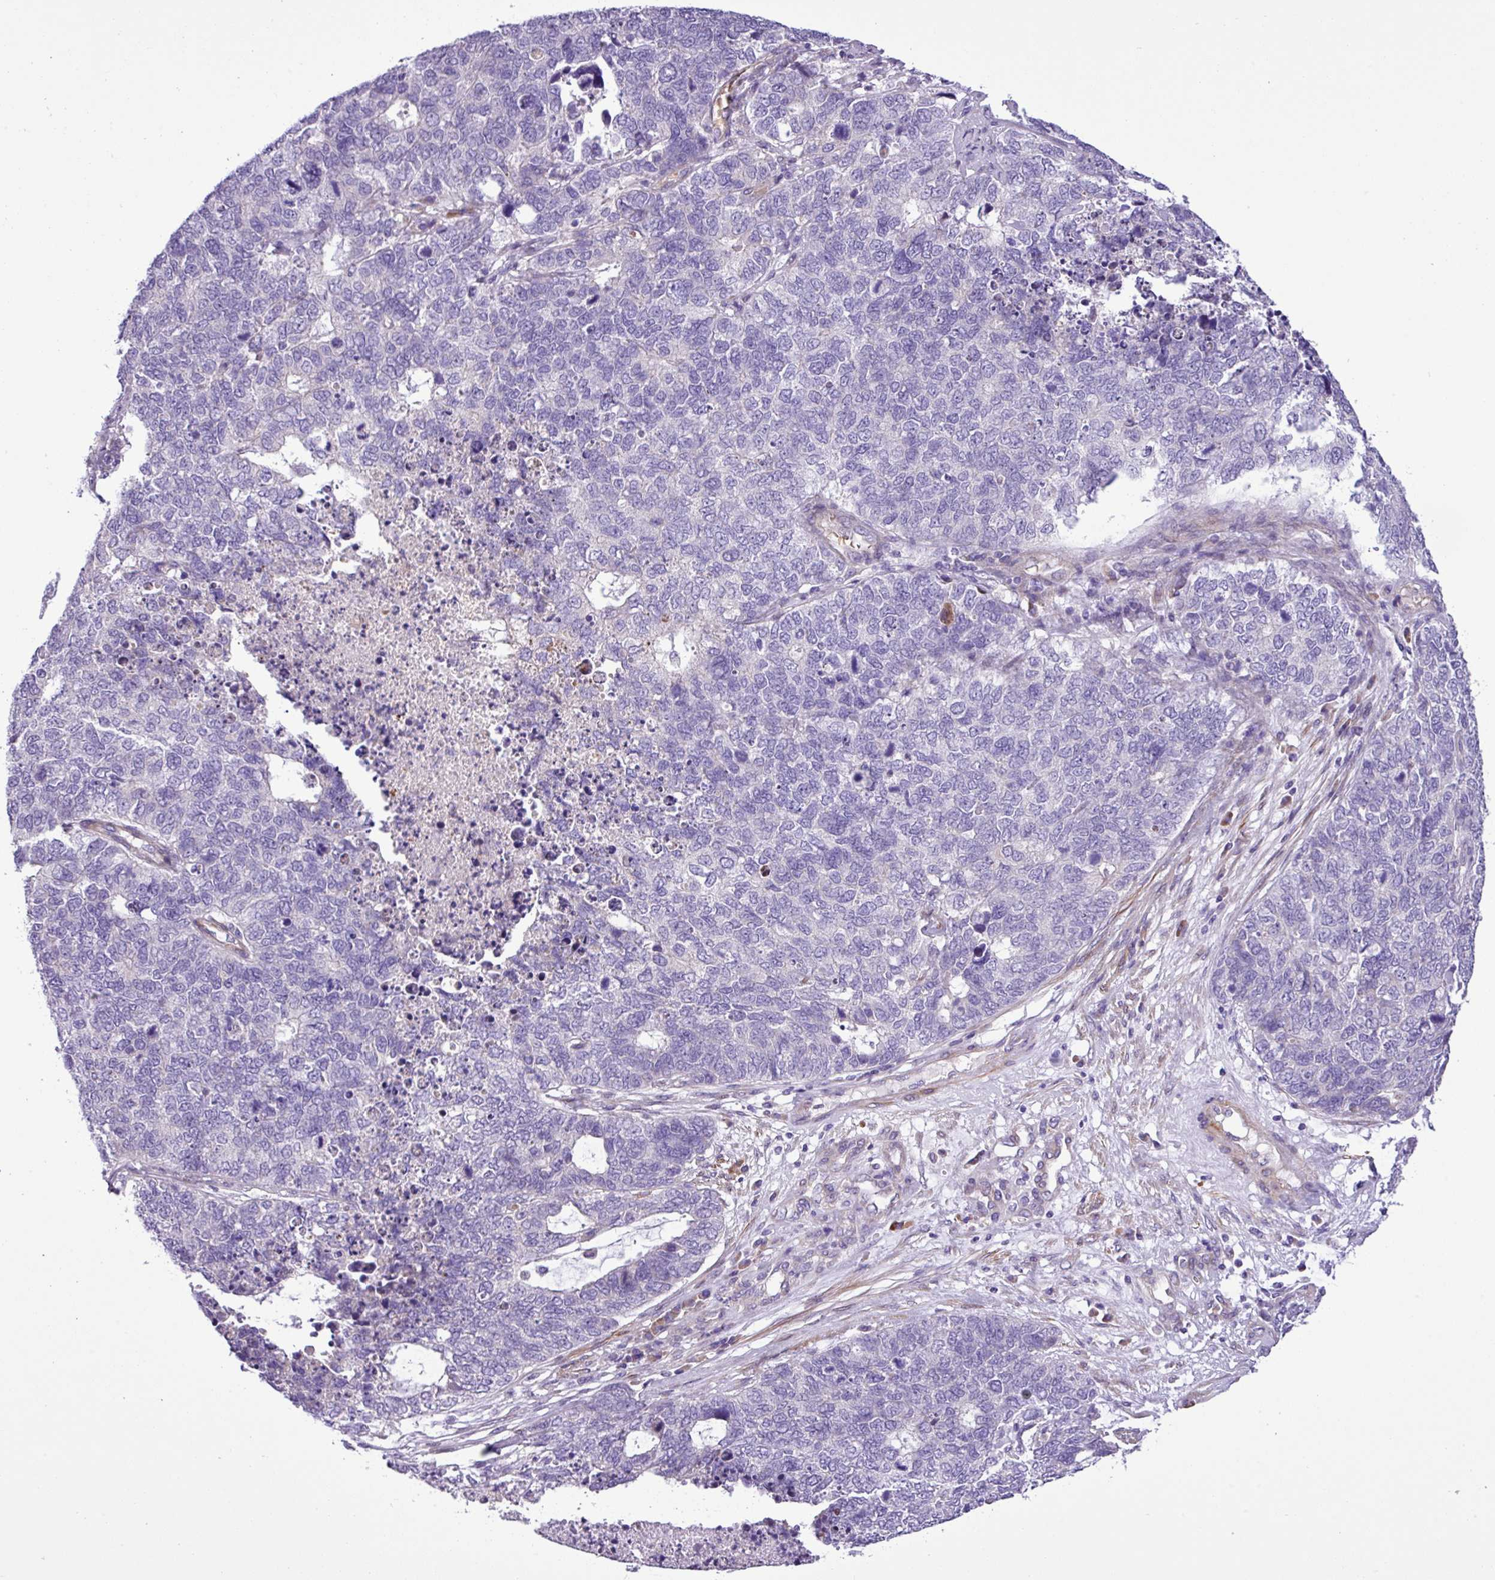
{"staining": {"intensity": "negative", "quantity": "none", "location": "none"}, "tissue": "cervical cancer", "cell_type": "Tumor cells", "image_type": "cancer", "snomed": [{"axis": "morphology", "description": "Squamous cell carcinoma, NOS"}, {"axis": "topography", "description": "Cervix"}], "caption": "Immunohistochemical staining of human cervical cancer (squamous cell carcinoma) reveals no significant positivity in tumor cells. (DAB immunohistochemistry (IHC), high magnification).", "gene": "C11orf91", "patient": {"sex": "female", "age": 63}}